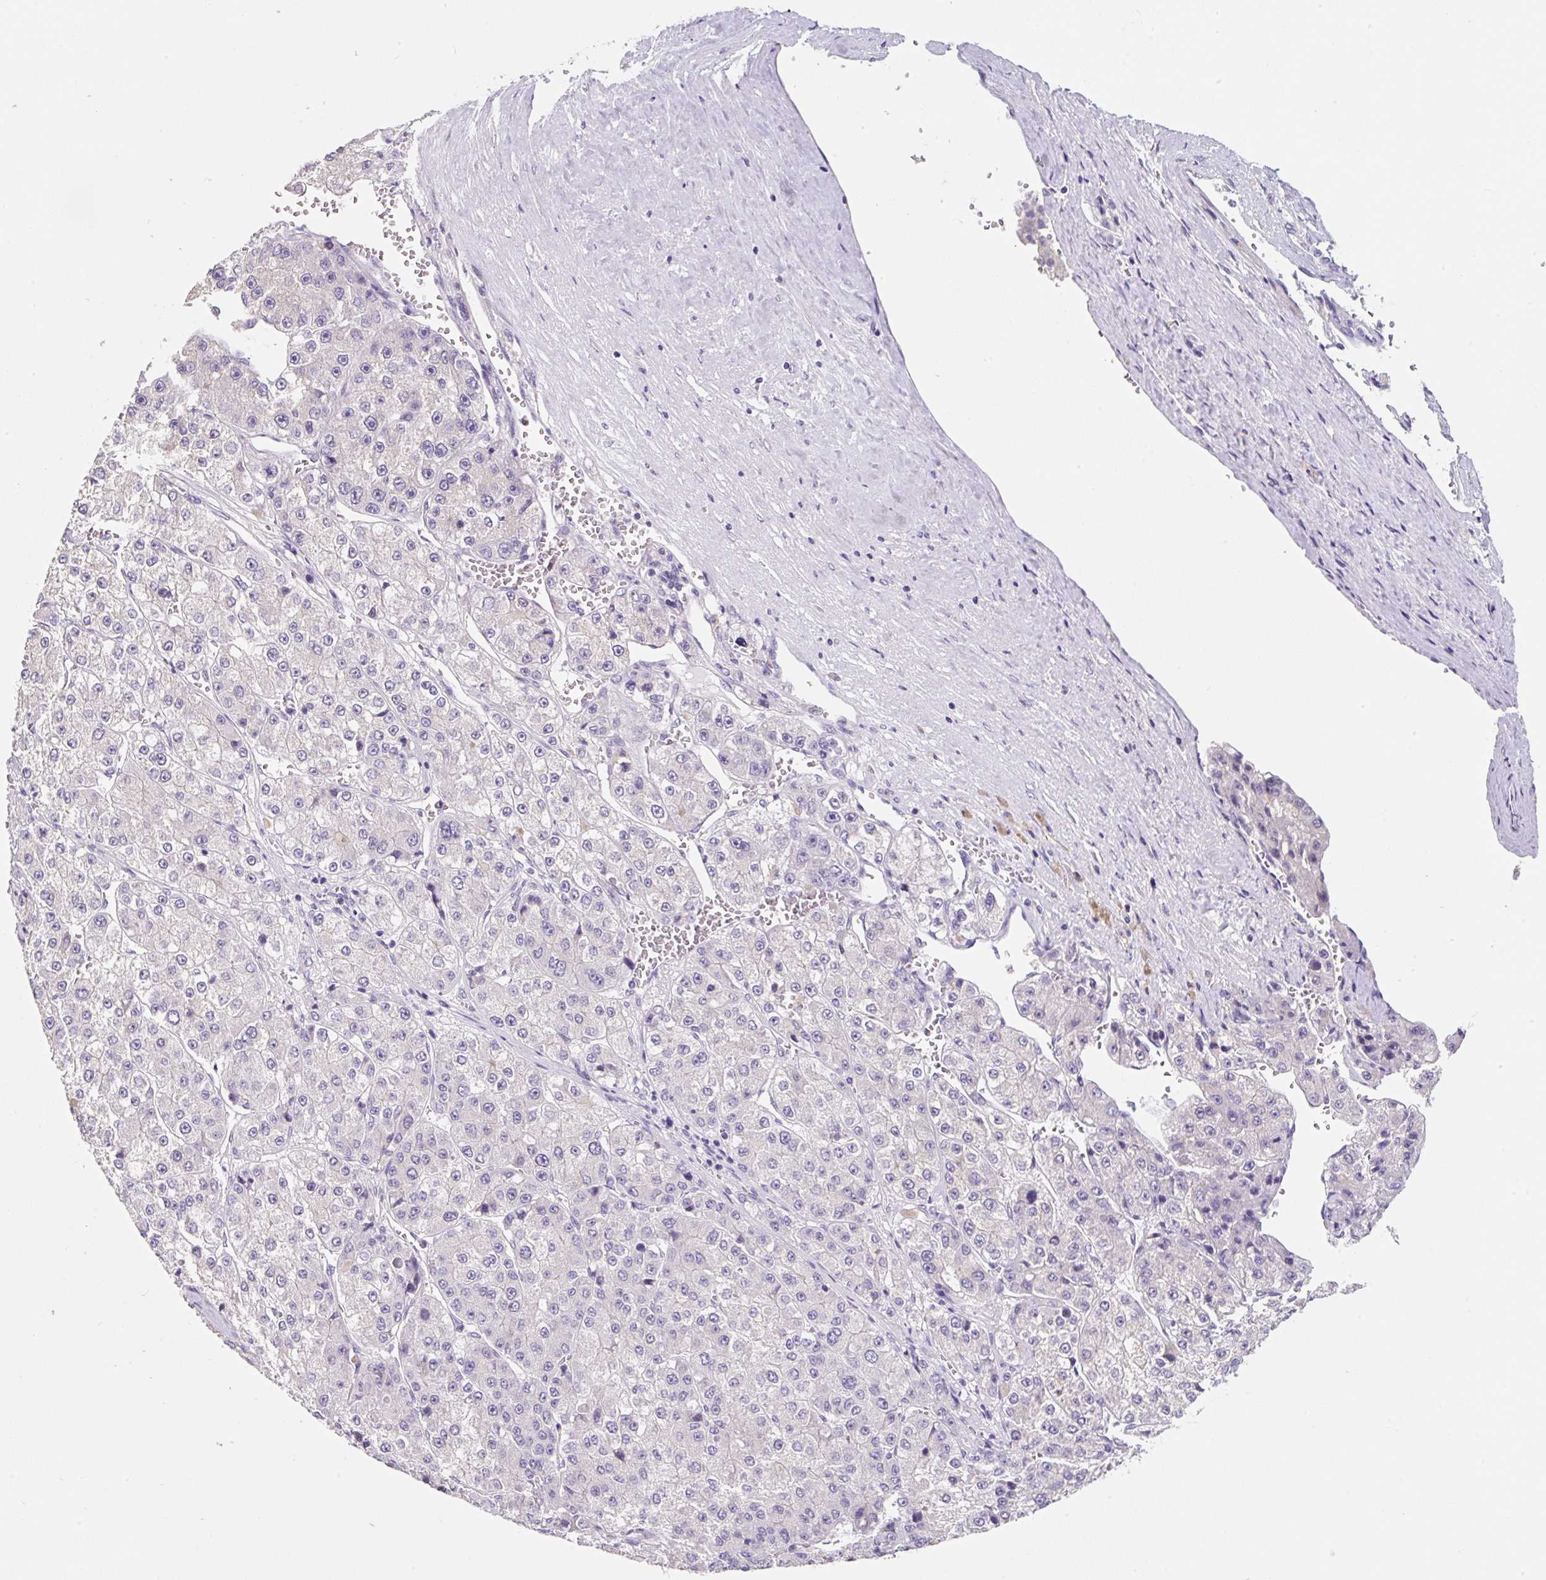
{"staining": {"intensity": "negative", "quantity": "none", "location": "none"}, "tissue": "liver cancer", "cell_type": "Tumor cells", "image_type": "cancer", "snomed": [{"axis": "morphology", "description": "Carcinoma, Hepatocellular, NOS"}, {"axis": "topography", "description": "Liver"}], "caption": "Immunohistochemistry (IHC) of liver cancer (hepatocellular carcinoma) exhibits no staining in tumor cells.", "gene": "SYP", "patient": {"sex": "female", "age": 73}}